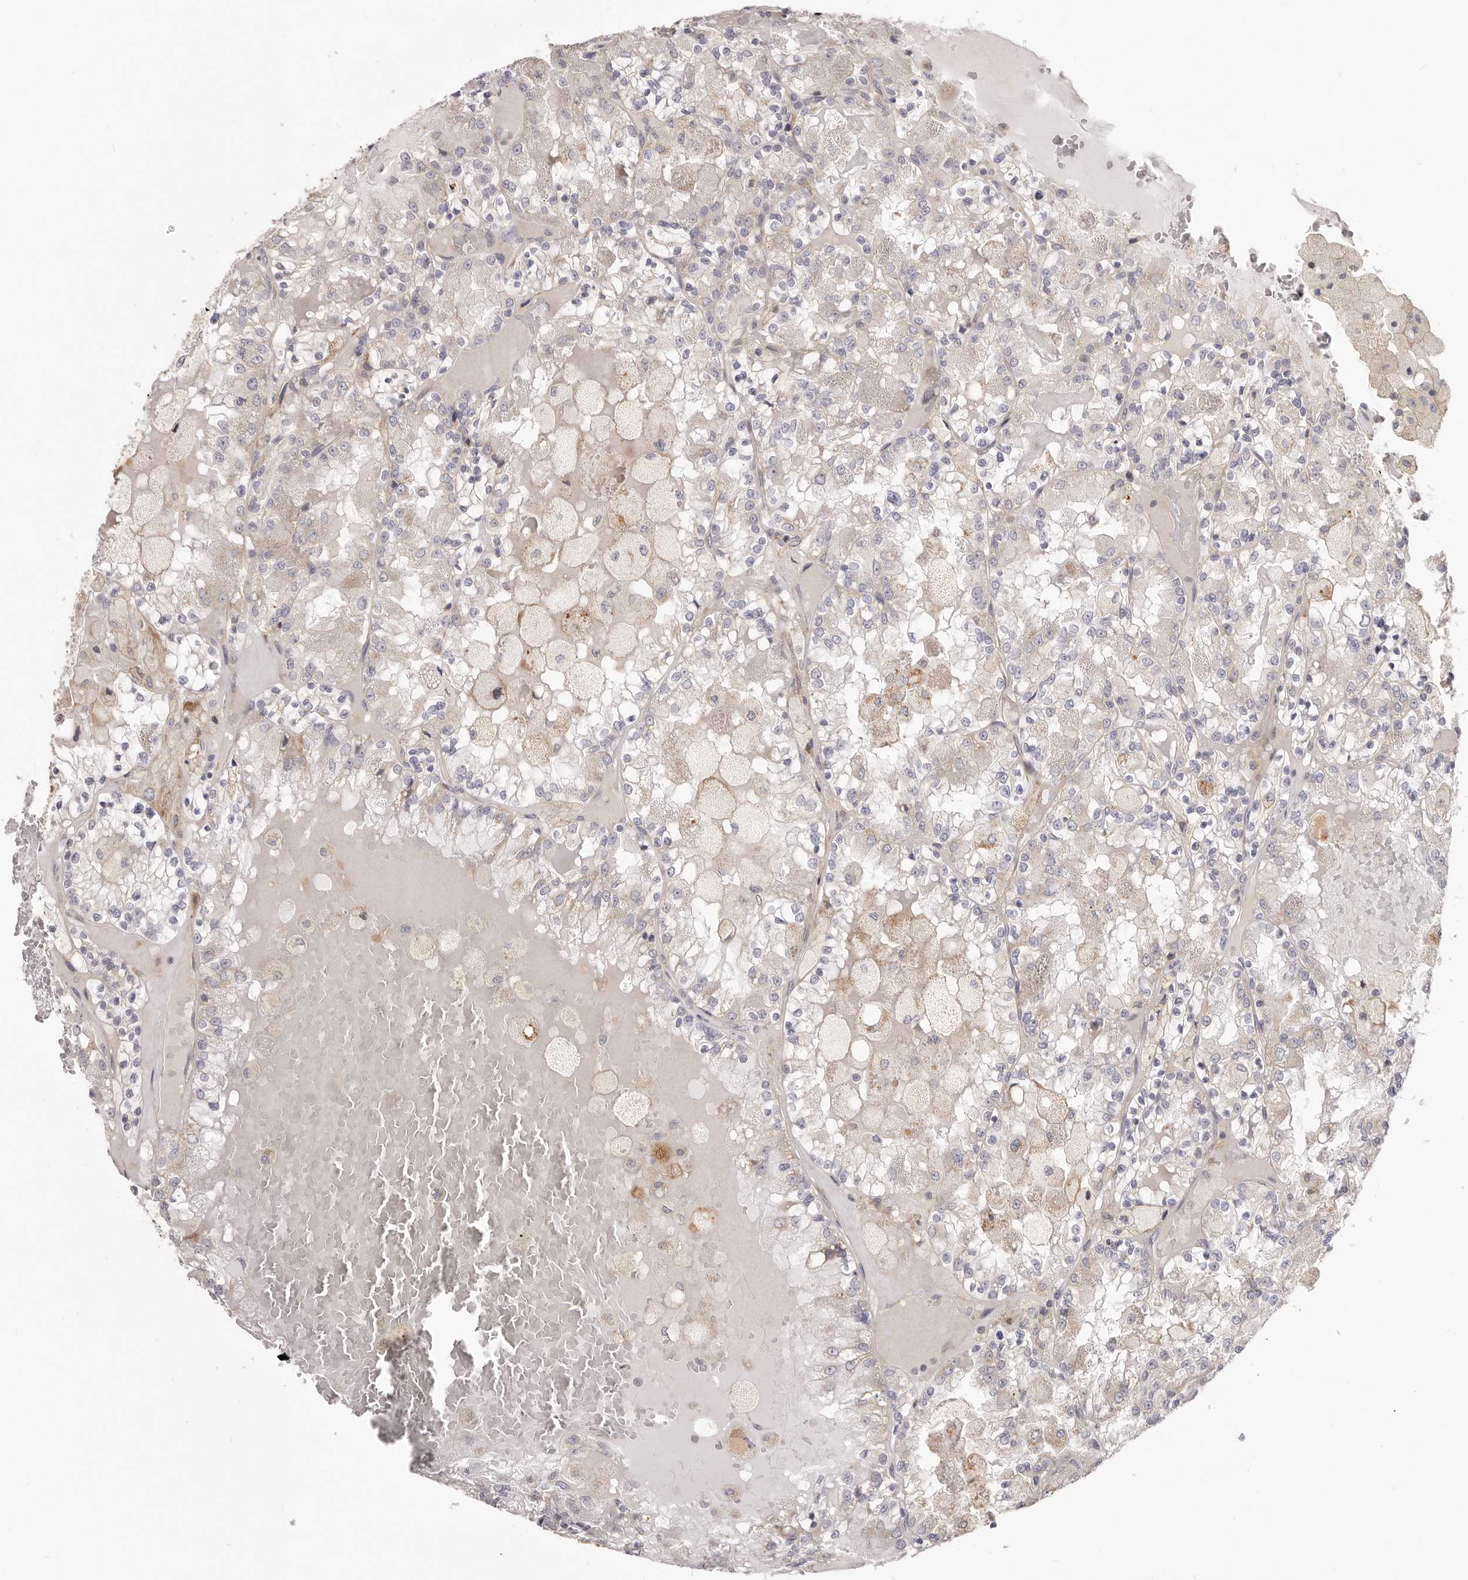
{"staining": {"intensity": "negative", "quantity": "none", "location": "none"}, "tissue": "renal cancer", "cell_type": "Tumor cells", "image_type": "cancer", "snomed": [{"axis": "morphology", "description": "Adenocarcinoma, NOS"}, {"axis": "topography", "description": "Kidney"}], "caption": "DAB immunohistochemical staining of renal cancer shows no significant staining in tumor cells.", "gene": "MRPS10", "patient": {"sex": "female", "age": 56}}